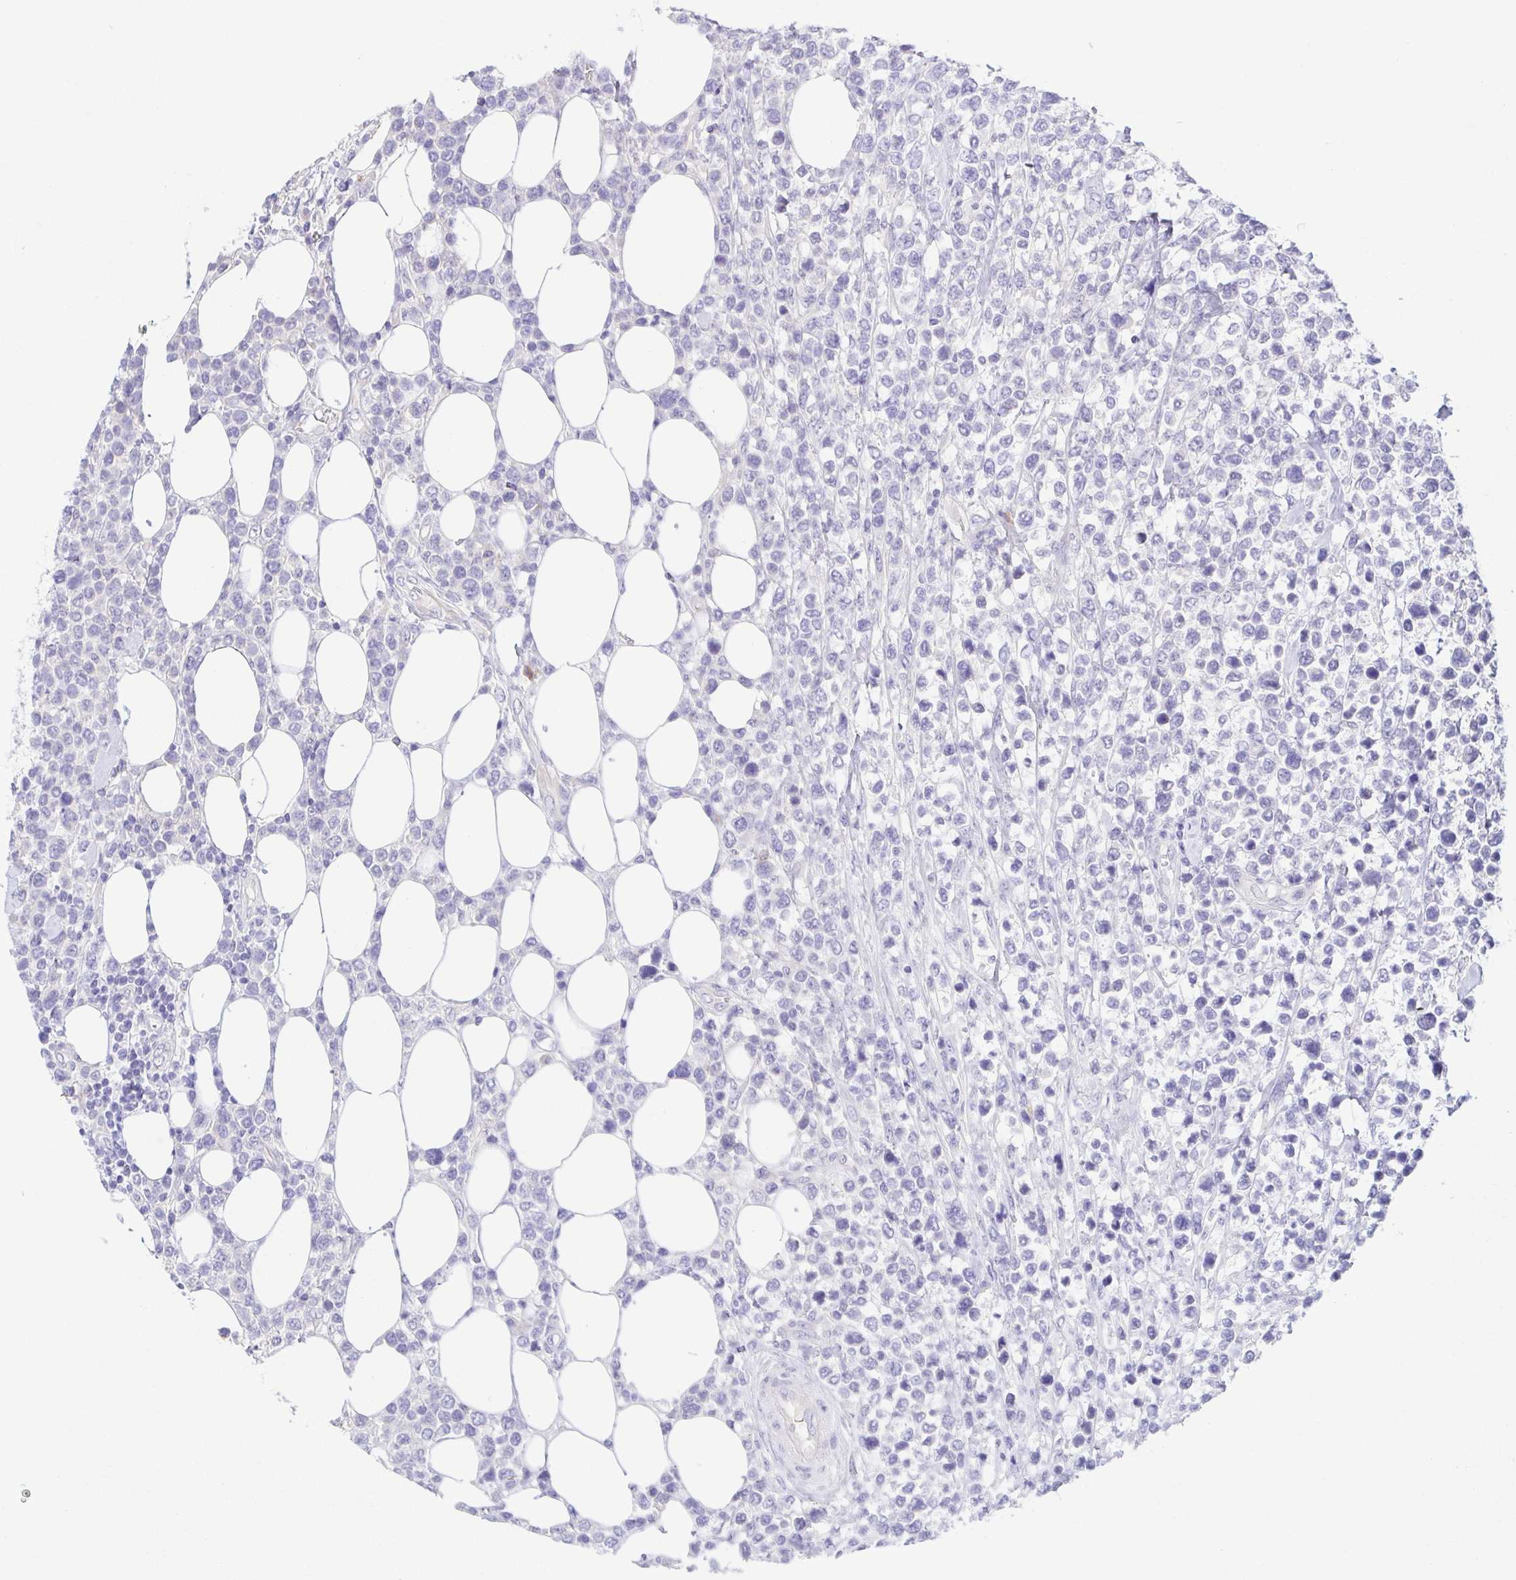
{"staining": {"intensity": "negative", "quantity": "none", "location": "none"}, "tissue": "lymphoma", "cell_type": "Tumor cells", "image_type": "cancer", "snomed": [{"axis": "morphology", "description": "Malignant lymphoma, non-Hodgkin's type, High grade"}, {"axis": "topography", "description": "Soft tissue"}], "caption": "Image shows no protein positivity in tumor cells of high-grade malignant lymphoma, non-Hodgkin's type tissue. (Brightfield microscopy of DAB immunohistochemistry (IHC) at high magnification).", "gene": "KRTDAP", "patient": {"sex": "female", "age": 56}}